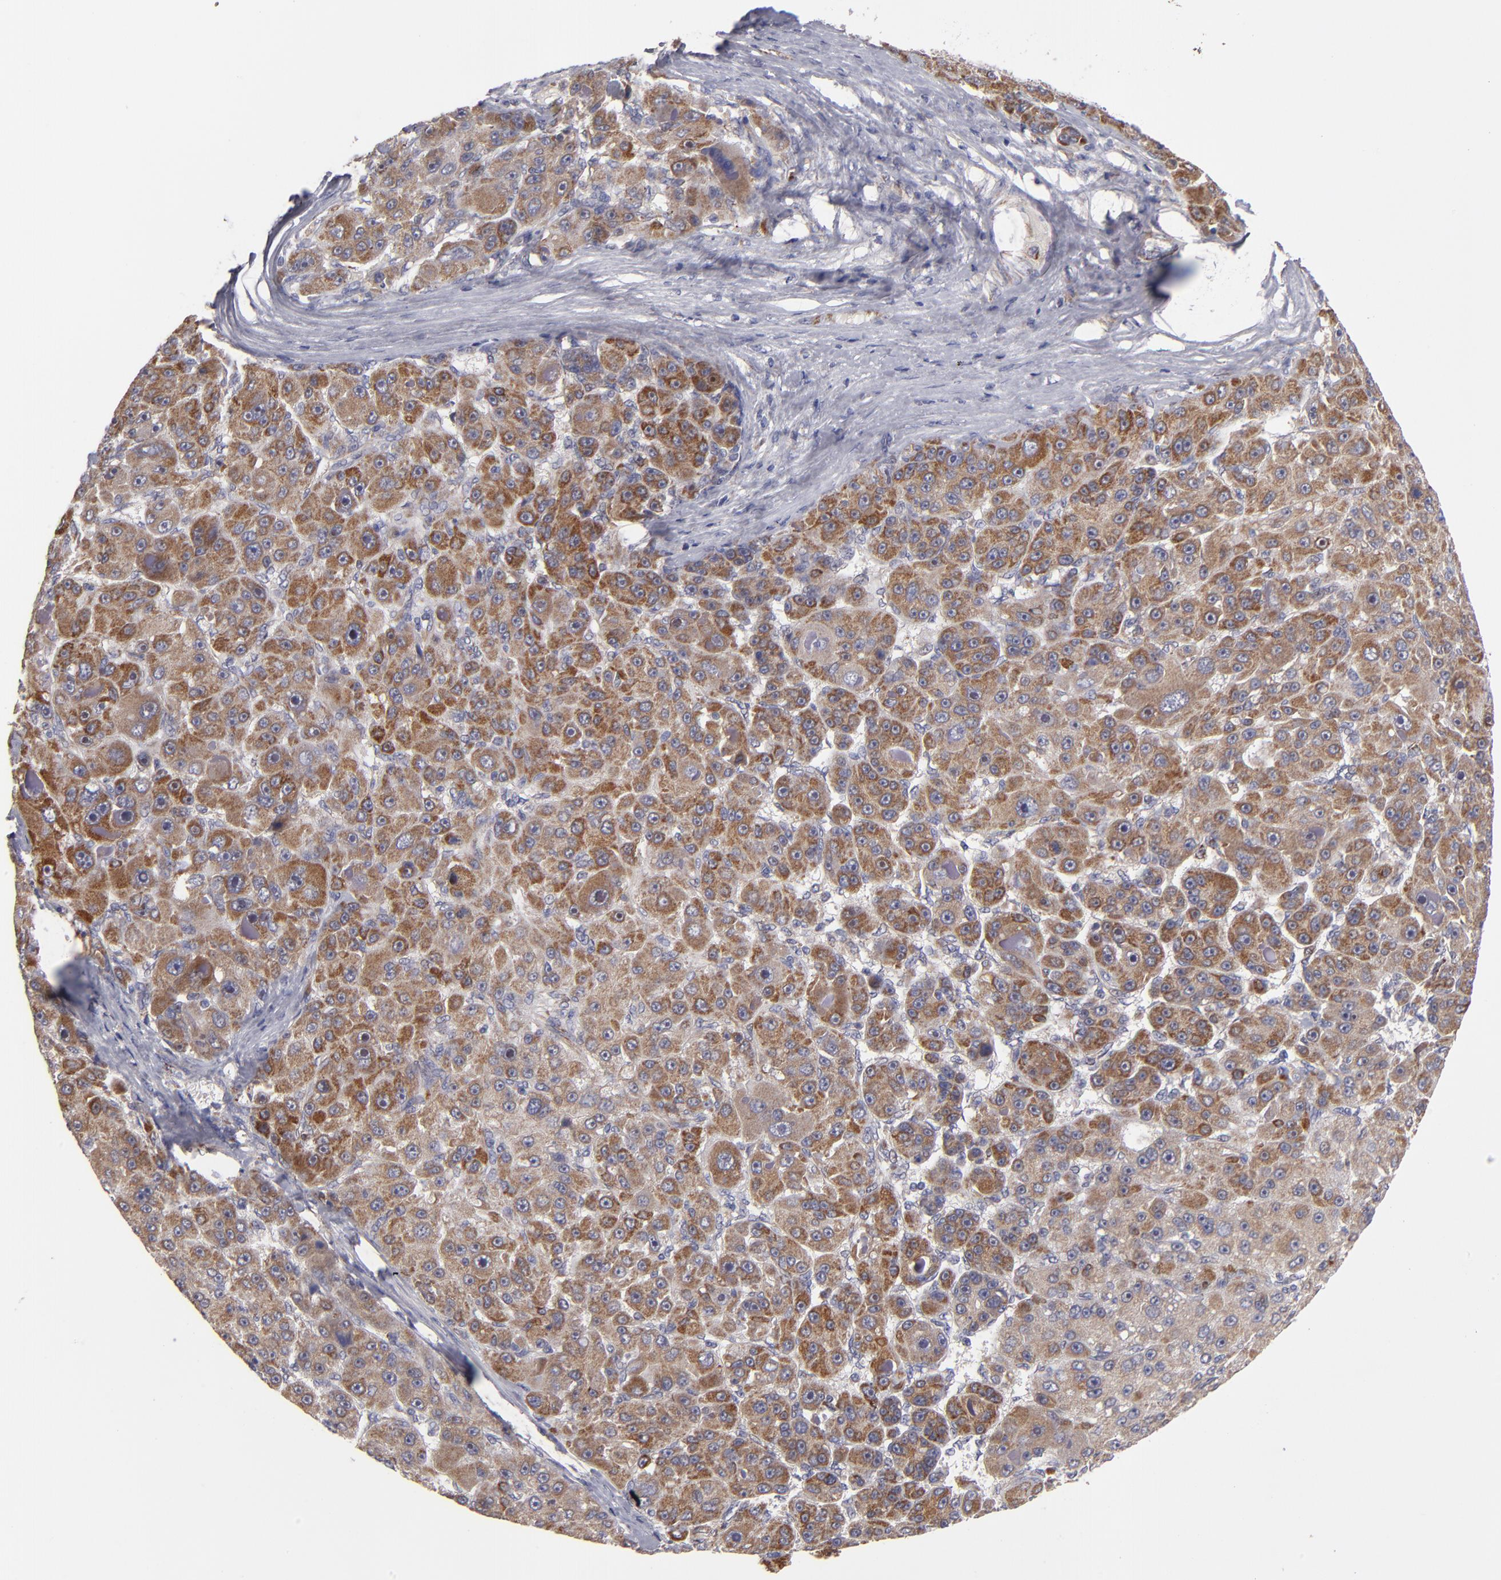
{"staining": {"intensity": "moderate", "quantity": ">75%", "location": "cytoplasmic/membranous"}, "tissue": "liver cancer", "cell_type": "Tumor cells", "image_type": "cancer", "snomed": [{"axis": "morphology", "description": "Carcinoma, Hepatocellular, NOS"}, {"axis": "topography", "description": "Liver"}], "caption": "Tumor cells display medium levels of moderate cytoplasmic/membranous positivity in approximately >75% of cells in human hepatocellular carcinoma (liver).", "gene": "HCCS", "patient": {"sex": "male", "age": 76}}